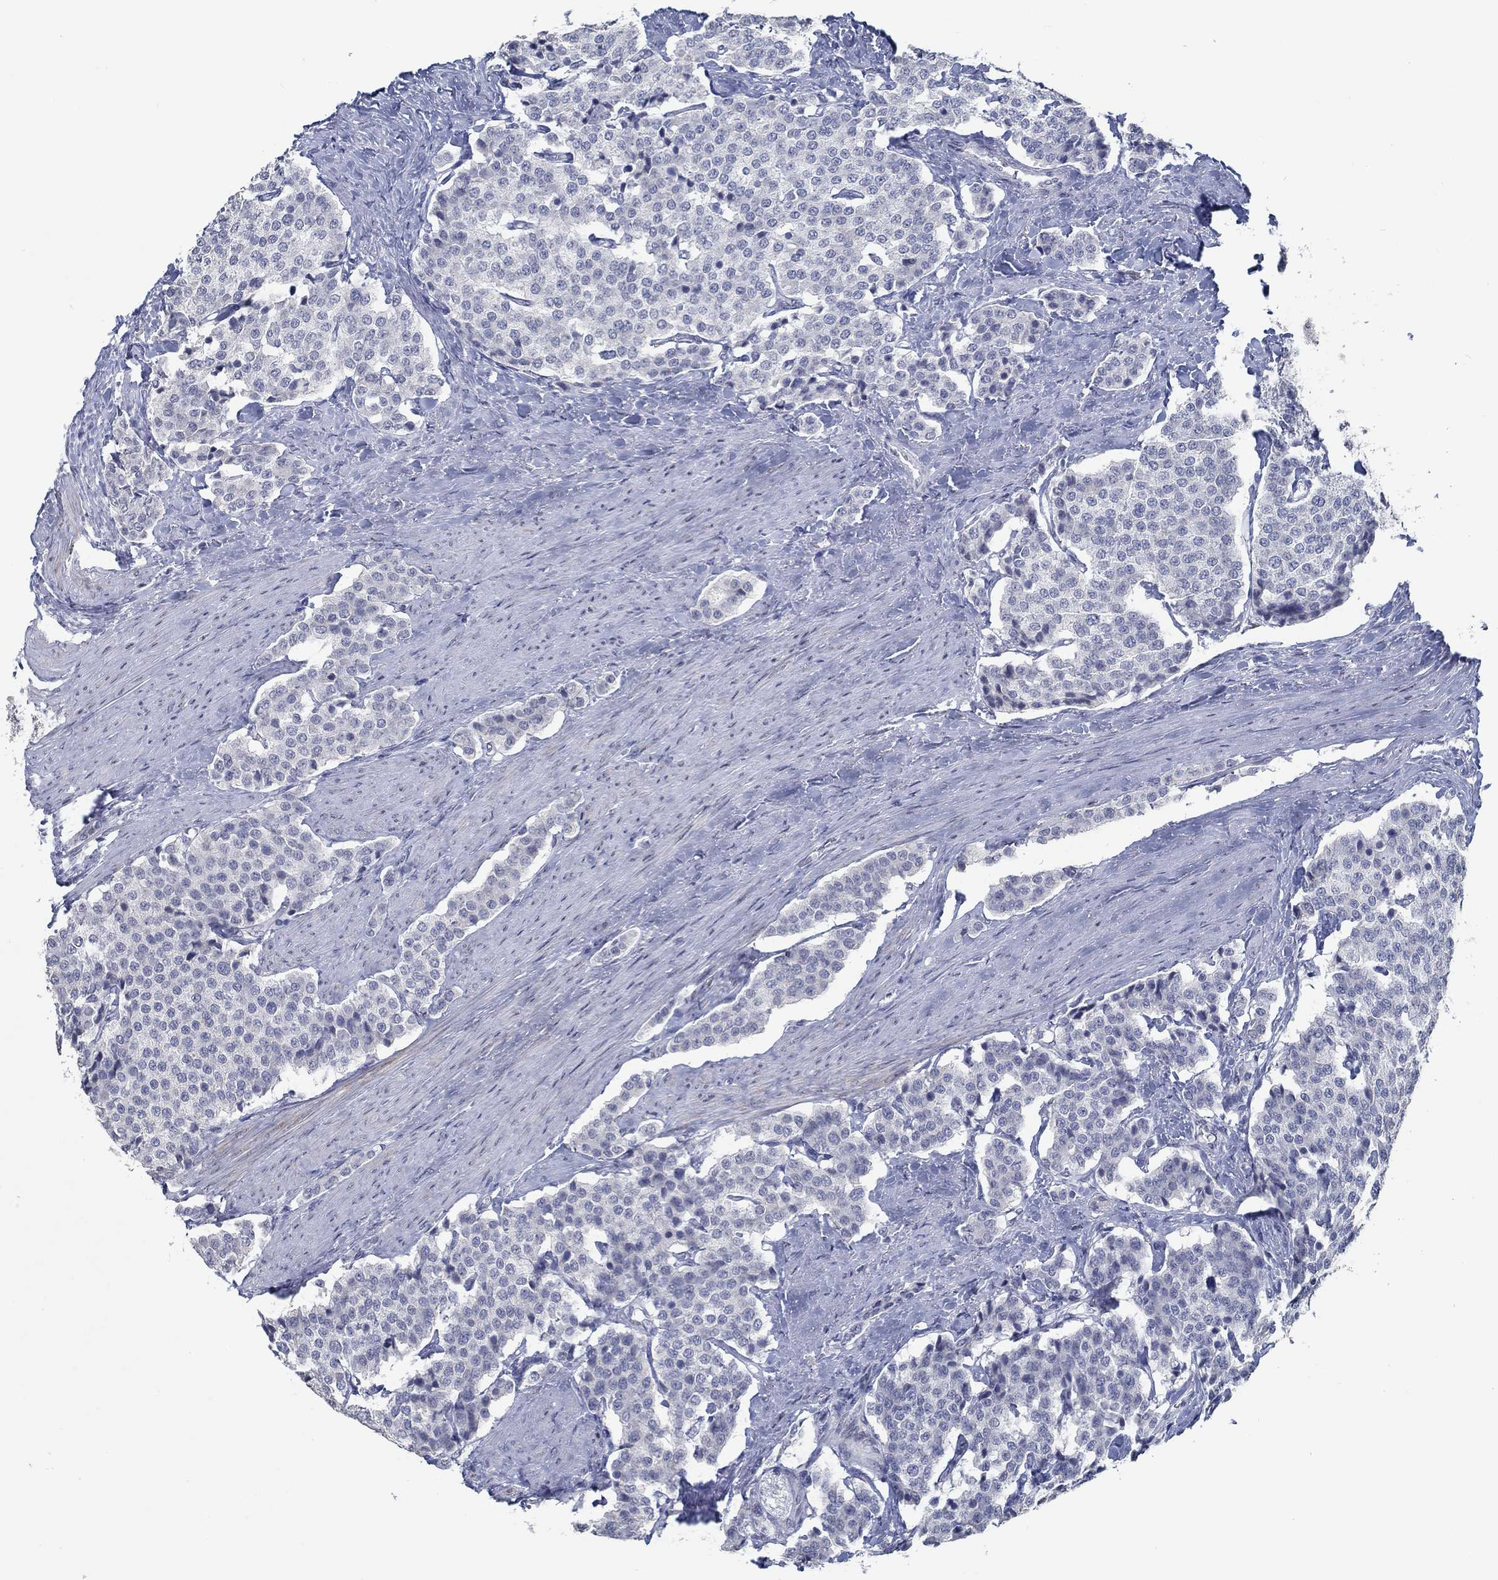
{"staining": {"intensity": "negative", "quantity": "none", "location": "none"}, "tissue": "carcinoid", "cell_type": "Tumor cells", "image_type": "cancer", "snomed": [{"axis": "morphology", "description": "Carcinoid, malignant, NOS"}, {"axis": "topography", "description": "Small intestine"}], "caption": "Immunohistochemistry (IHC) photomicrograph of human malignant carcinoid stained for a protein (brown), which demonstrates no positivity in tumor cells. Nuclei are stained in blue.", "gene": "NUP155", "patient": {"sex": "female", "age": 58}}